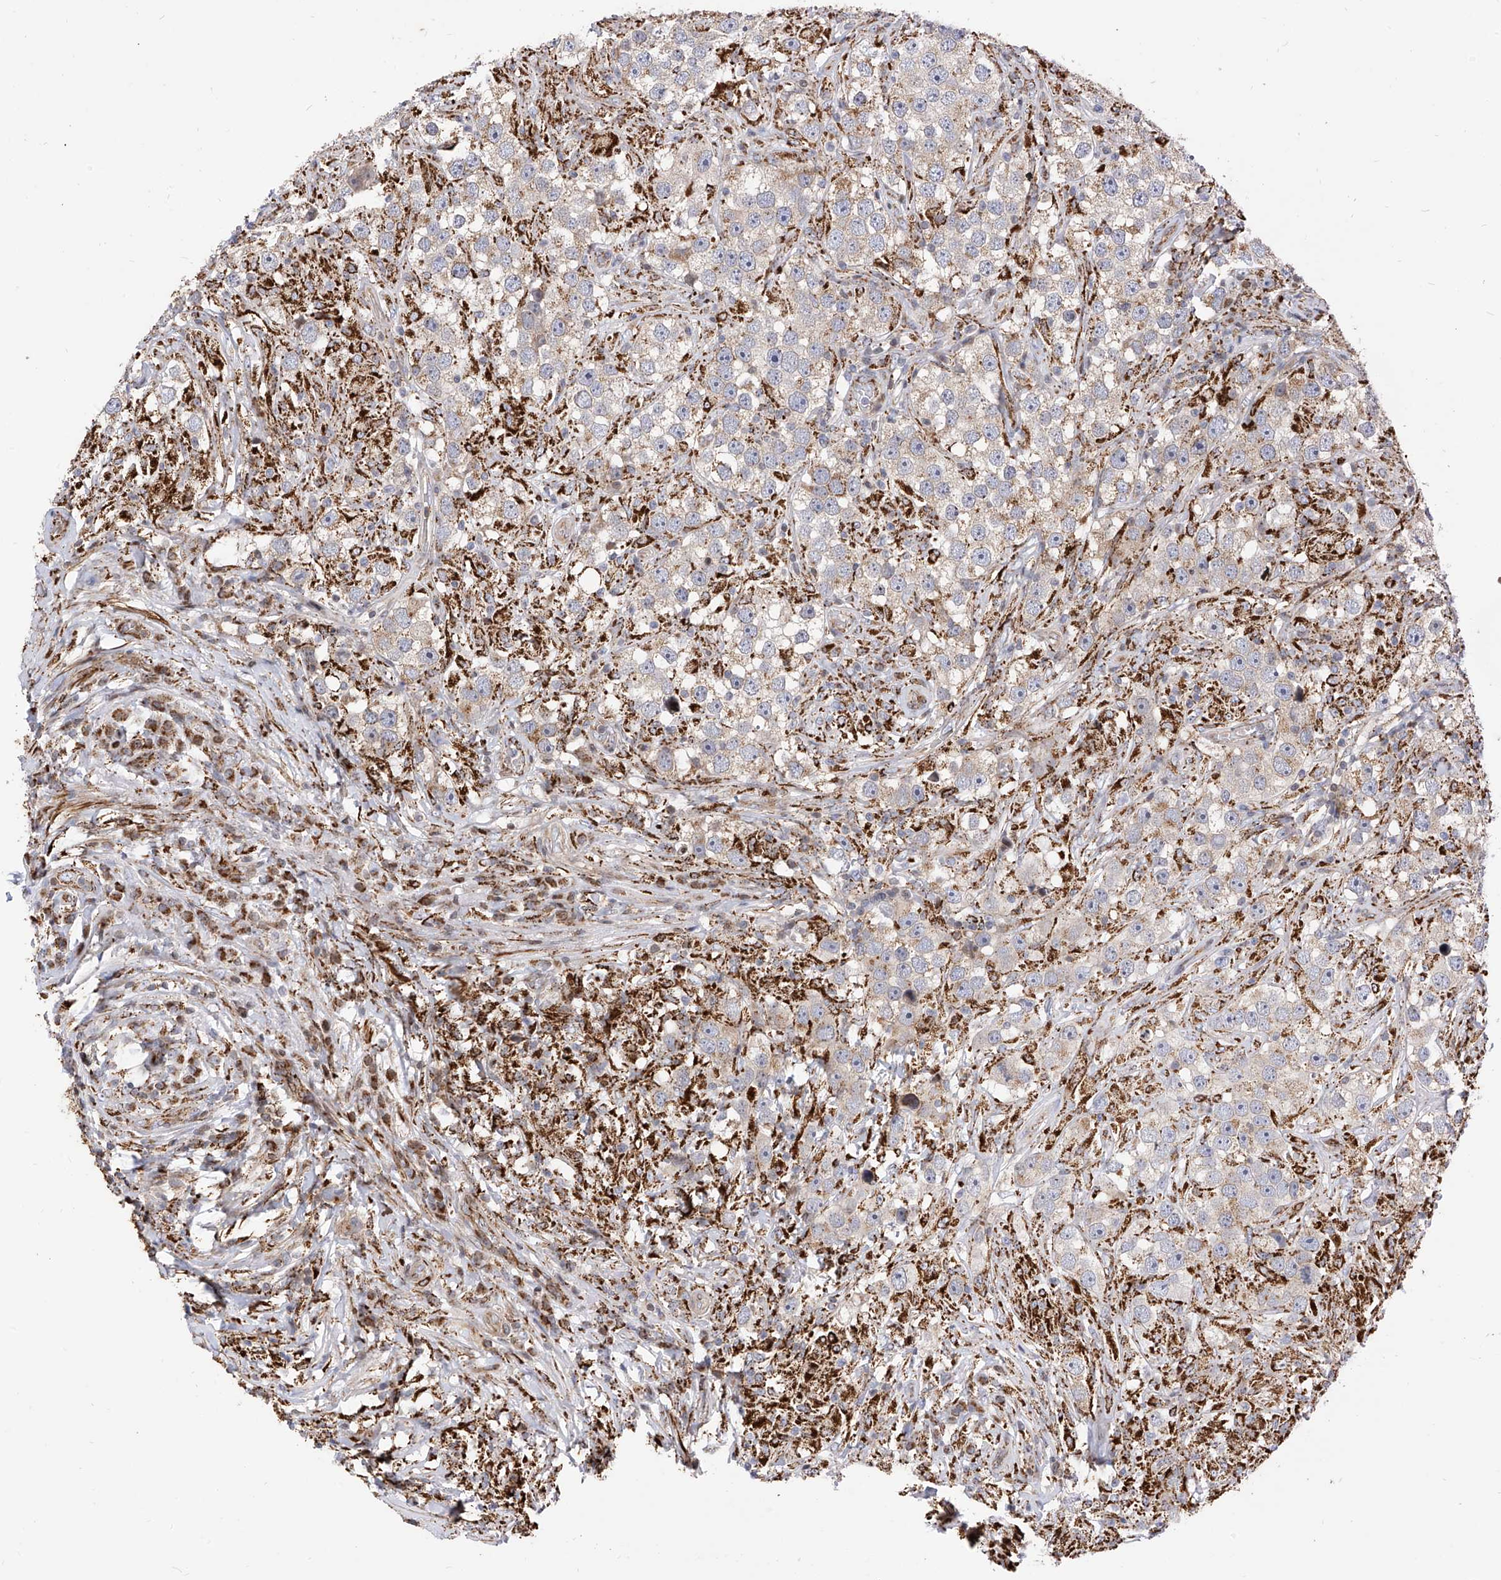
{"staining": {"intensity": "weak", "quantity": ">75%", "location": "cytoplasmic/membranous"}, "tissue": "testis cancer", "cell_type": "Tumor cells", "image_type": "cancer", "snomed": [{"axis": "morphology", "description": "Seminoma, NOS"}, {"axis": "topography", "description": "Testis"}], "caption": "DAB (3,3'-diaminobenzidine) immunohistochemical staining of testis cancer displays weak cytoplasmic/membranous protein staining in about >75% of tumor cells.", "gene": "TTLL8", "patient": {"sex": "male", "age": 49}}